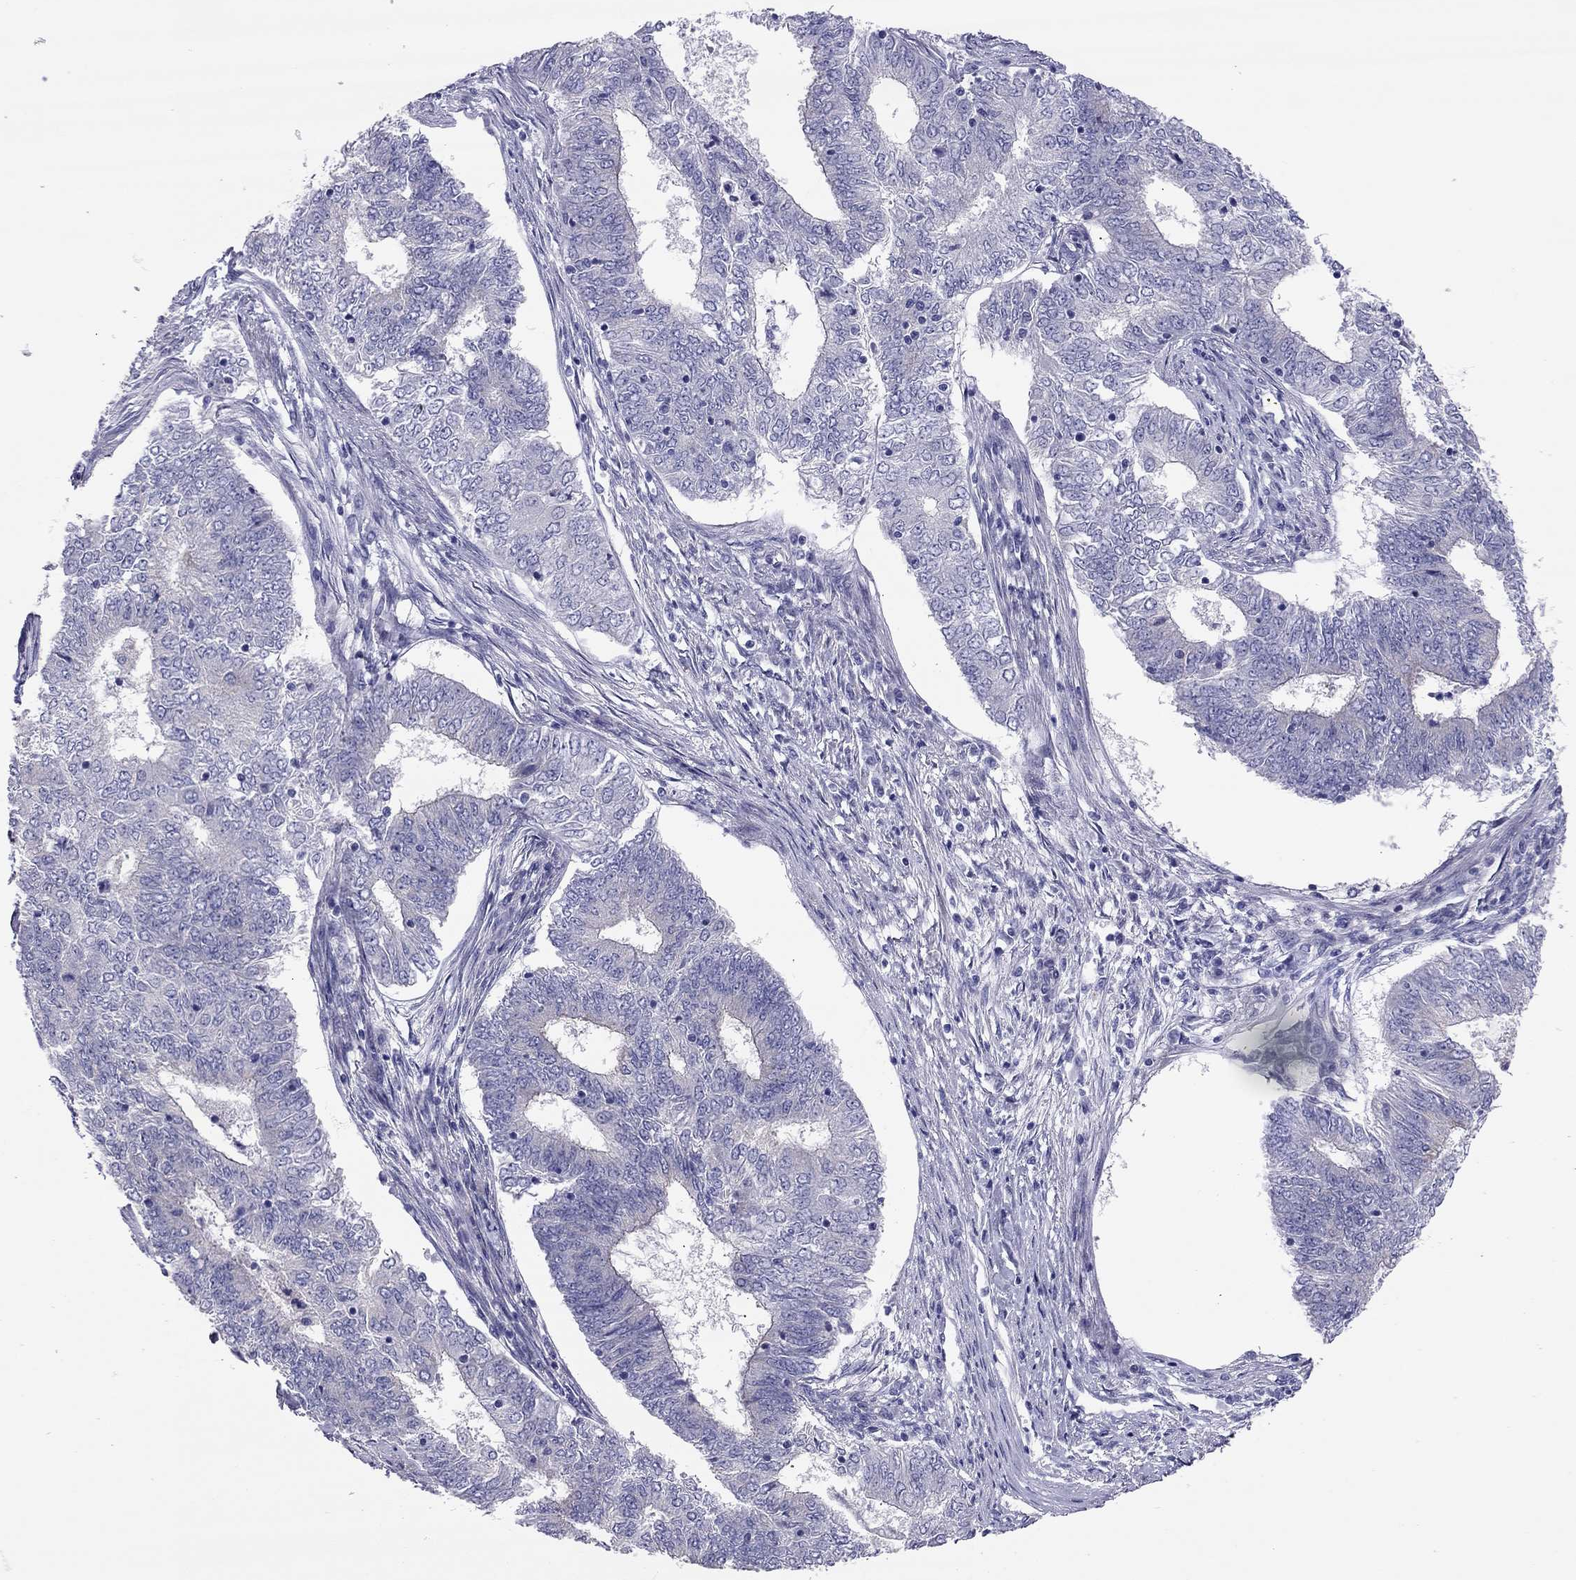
{"staining": {"intensity": "negative", "quantity": "none", "location": "none"}, "tissue": "endometrial cancer", "cell_type": "Tumor cells", "image_type": "cancer", "snomed": [{"axis": "morphology", "description": "Adenocarcinoma, NOS"}, {"axis": "topography", "description": "Endometrium"}], "caption": "Immunohistochemistry of human endometrial cancer (adenocarcinoma) shows no expression in tumor cells.", "gene": "SCARB1", "patient": {"sex": "female", "age": 62}}